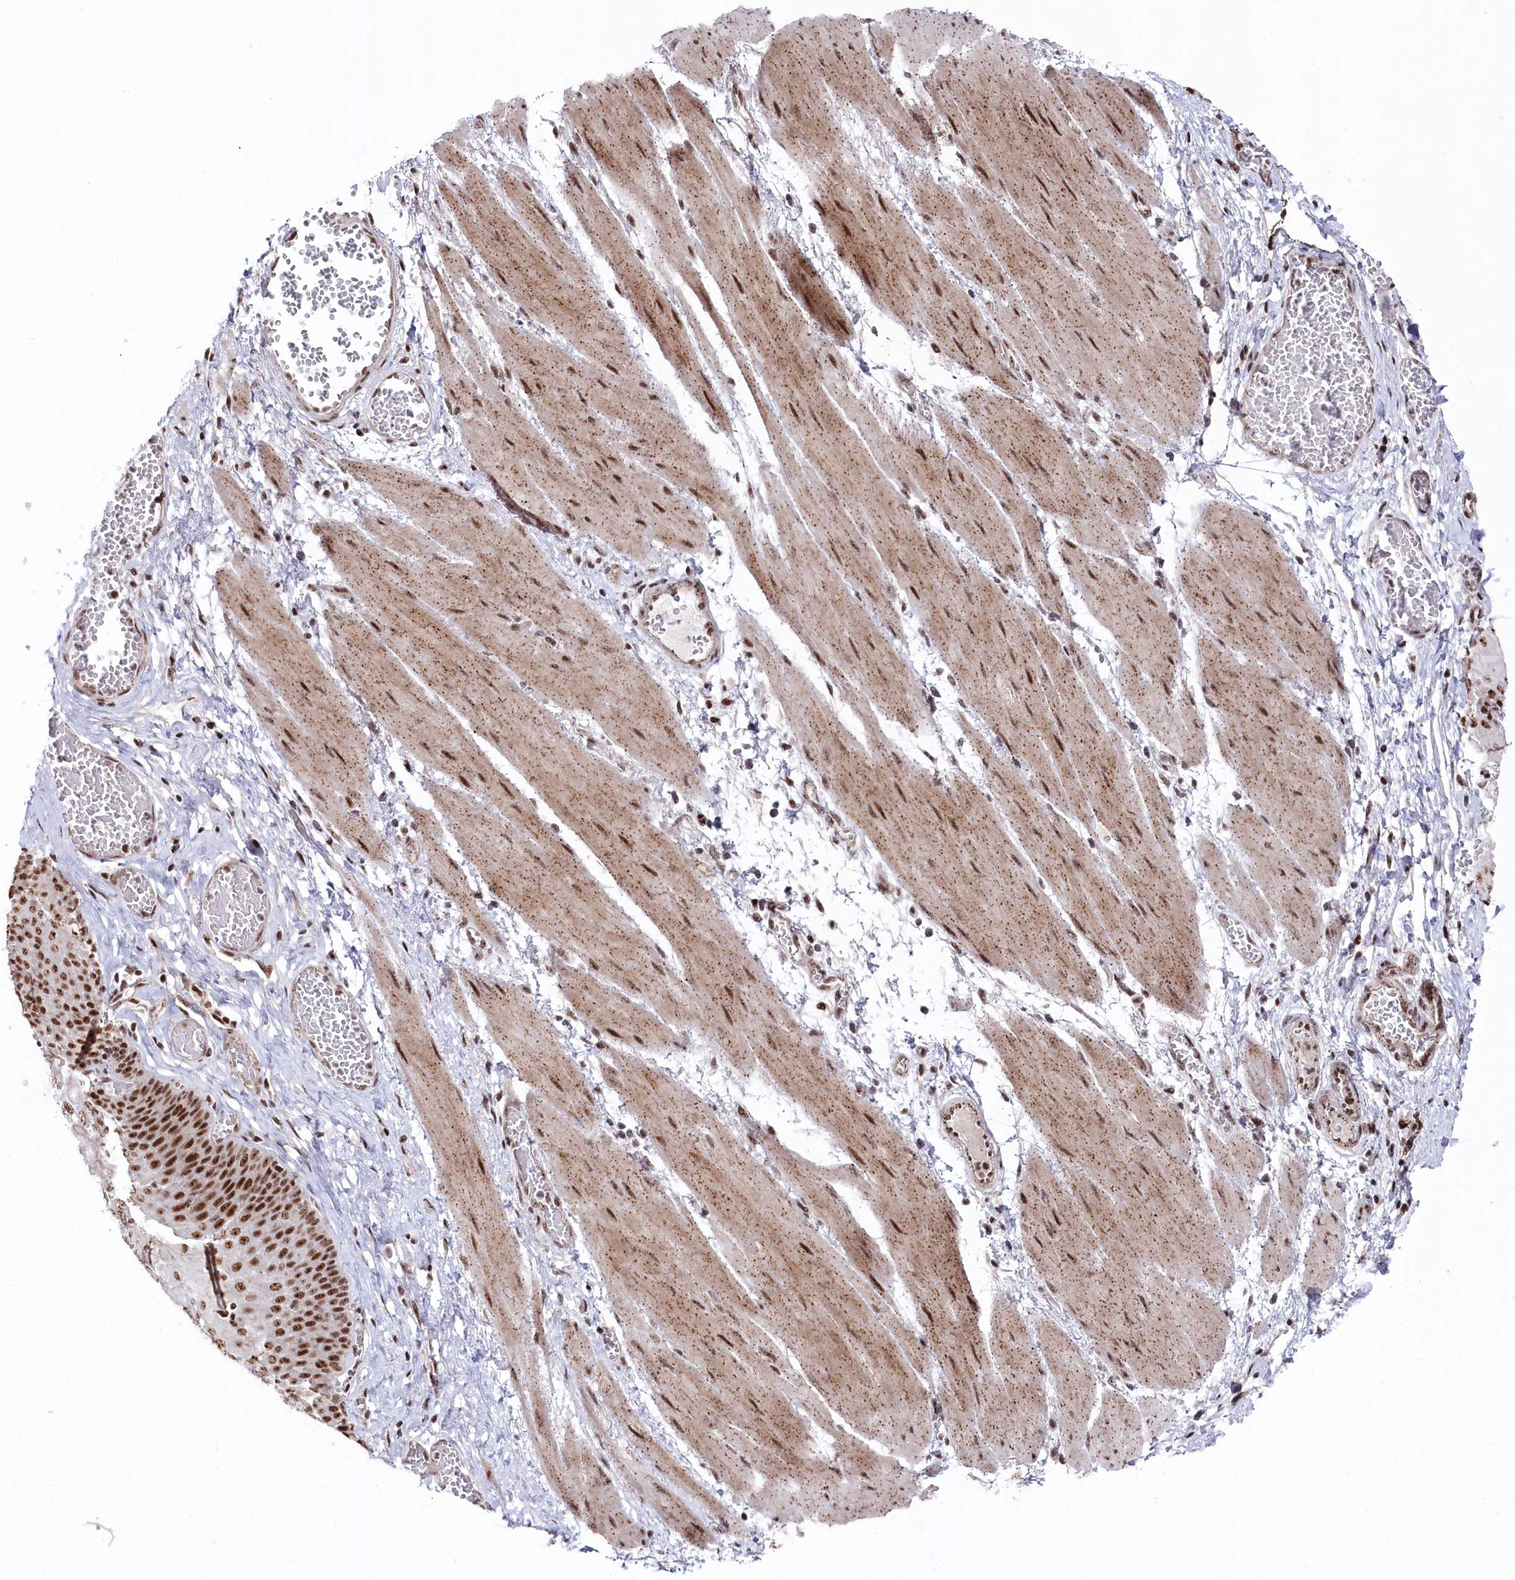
{"staining": {"intensity": "strong", "quantity": ">75%", "location": "nuclear"}, "tissue": "esophagus", "cell_type": "Squamous epithelial cells", "image_type": "normal", "snomed": [{"axis": "morphology", "description": "Normal tissue, NOS"}, {"axis": "topography", "description": "Esophagus"}], "caption": "The immunohistochemical stain shows strong nuclear staining in squamous epithelial cells of normal esophagus. (IHC, brightfield microscopy, high magnification).", "gene": "POLR2H", "patient": {"sex": "male", "age": 60}}